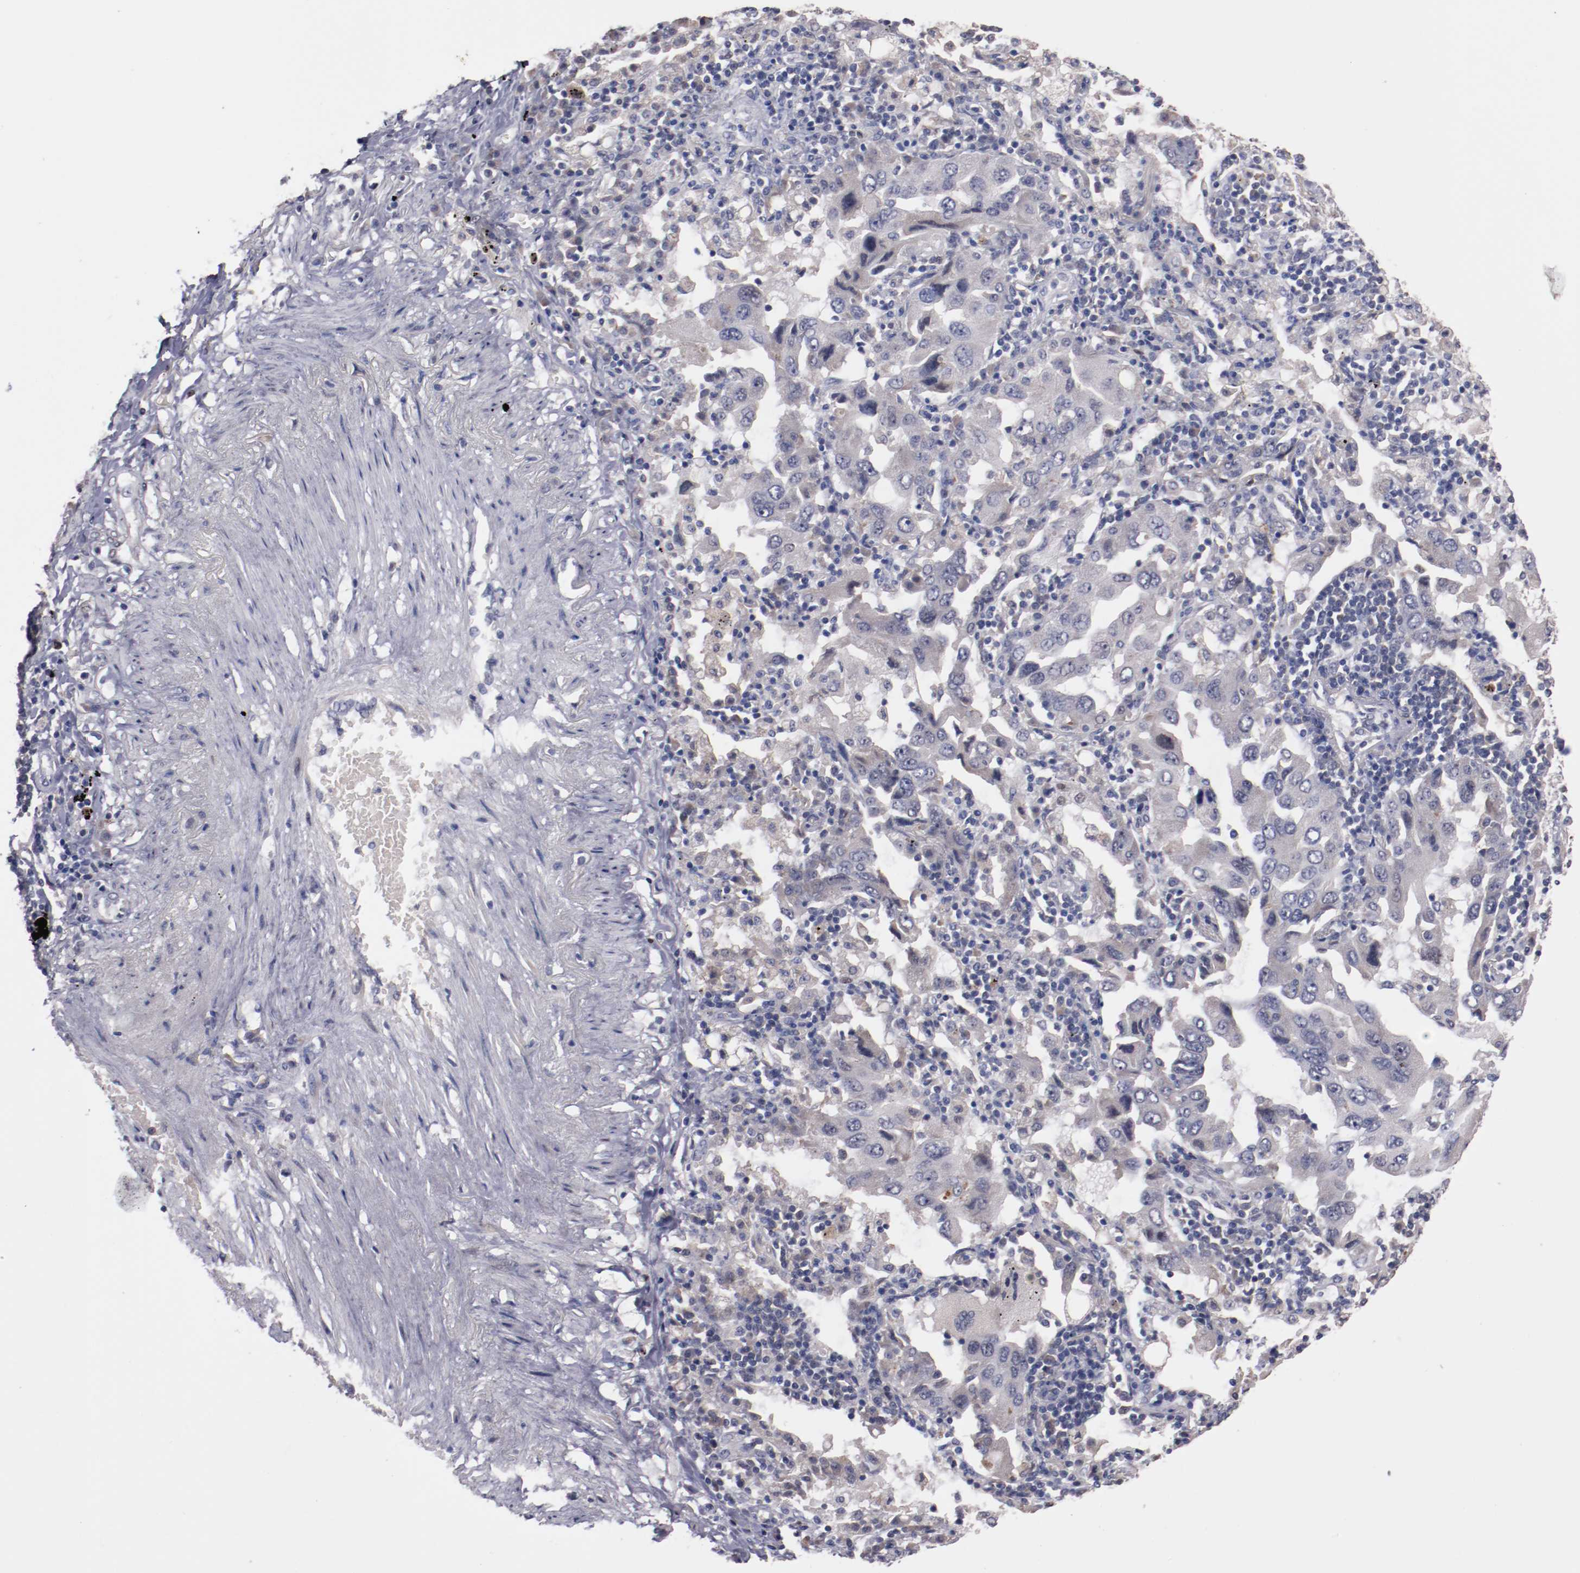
{"staining": {"intensity": "weak", "quantity": "<25%", "location": "cytoplasmic/membranous"}, "tissue": "lung cancer", "cell_type": "Tumor cells", "image_type": "cancer", "snomed": [{"axis": "morphology", "description": "Adenocarcinoma, NOS"}, {"axis": "topography", "description": "Lung"}], "caption": "Immunohistochemical staining of human lung adenocarcinoma exhibits no significant positivity in tumor cells.", "gene": "FAM81A", "patient": {"sex": "female", "age": 65}}